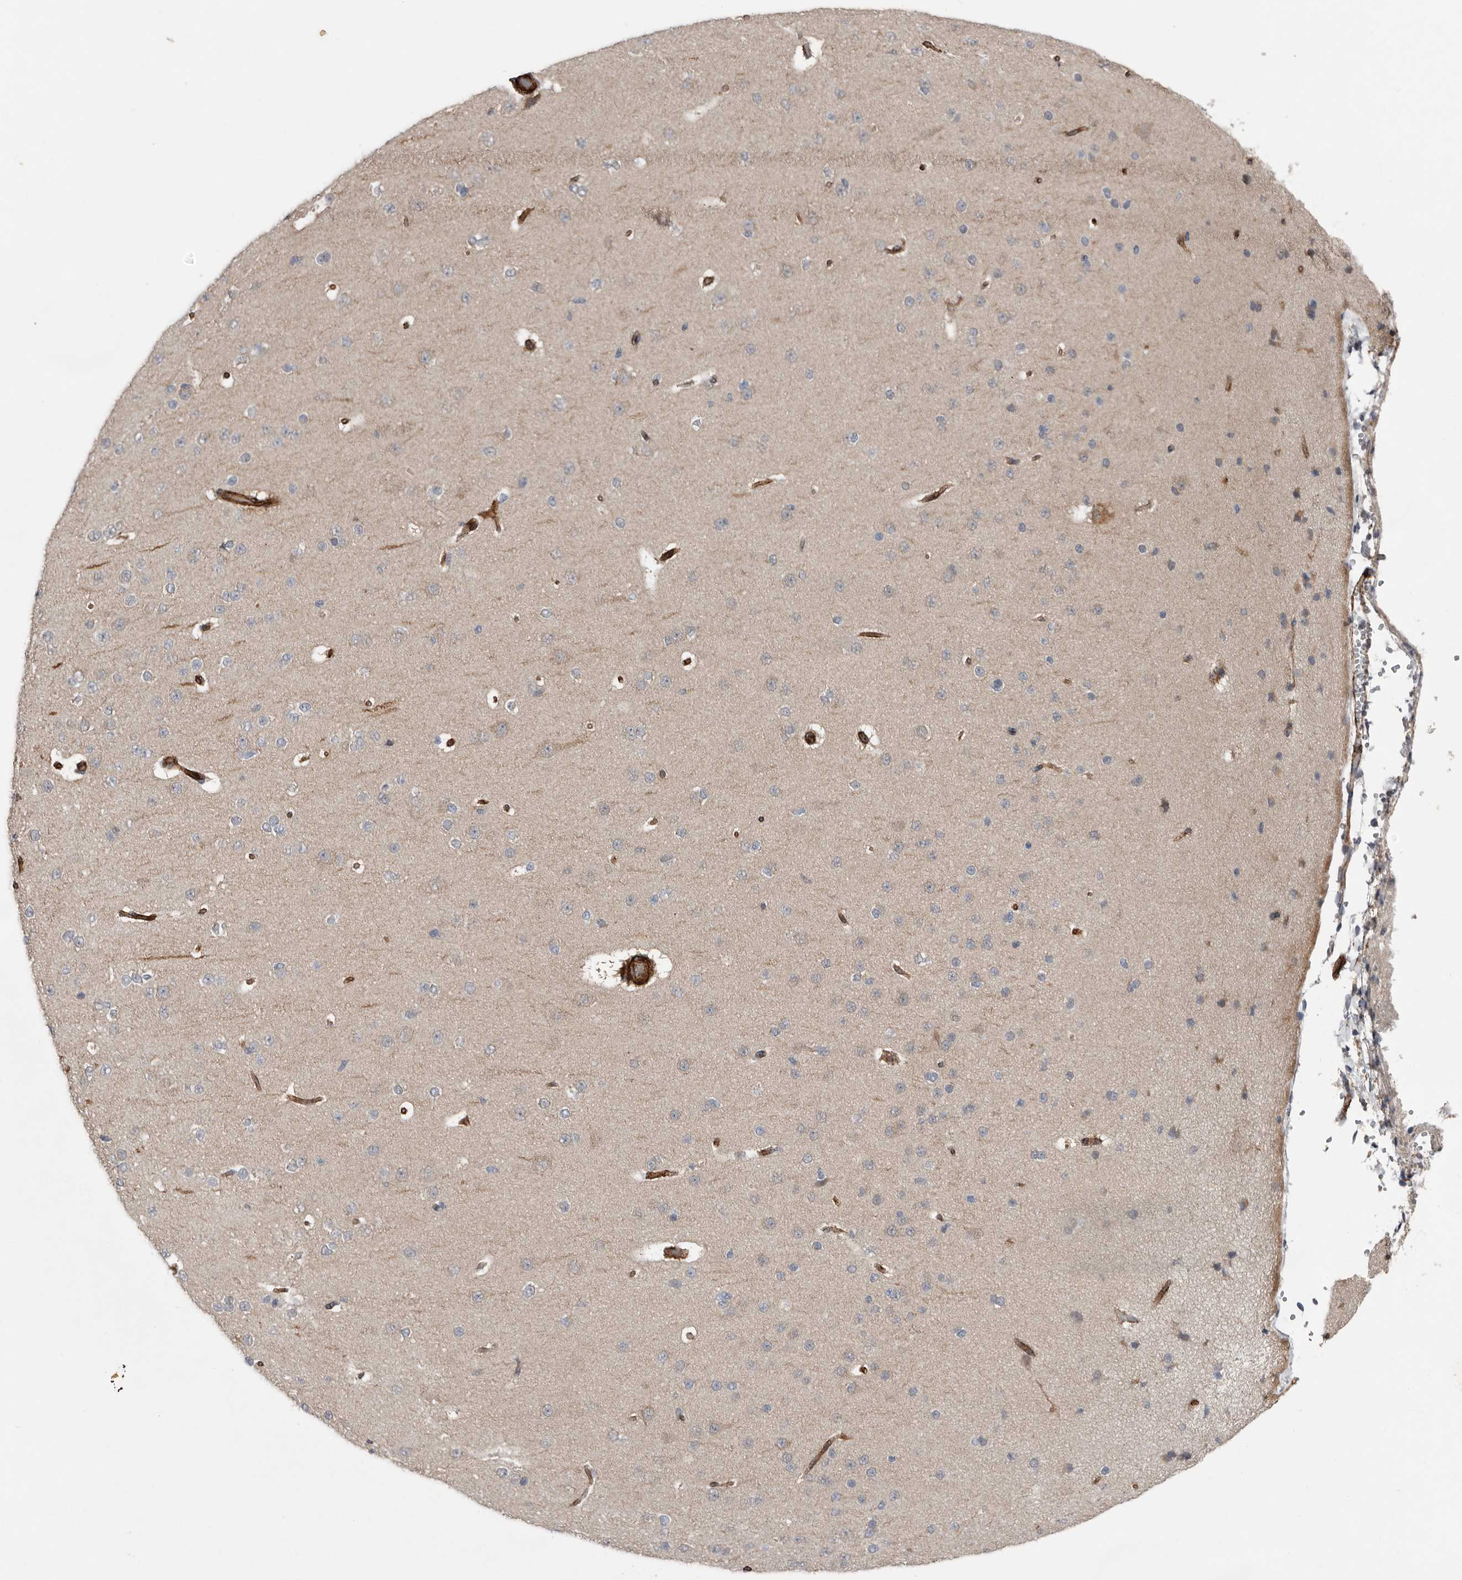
{"staining": {"intensity": "moderate", "quantity": ">75%", "location": "cytoplasmic/membranous"}, "tissue": "cerebral cortex", "cell_type": "Endothelial cells", "image_type": "normal", "snomed": [{"axis": "morphology", "description": "Normal tissue, NOS"}, {"axis": "morphology", "description": "Developmental malformation"}, {"axis": "topography", "description": "Cerebral cortex"}], "caption": "A medium amount of moderate cytoplasmic/membranous staining is identified in approximately >75% of endothelial cells in unremarkable cerebral cortex. The staining was performed using DAB, with brown indicating positive protein expression. Nuclei are stained blue with hematoxylin.", "gene": "RANBP17", "patient": {"sex": "female", "age": 30}}